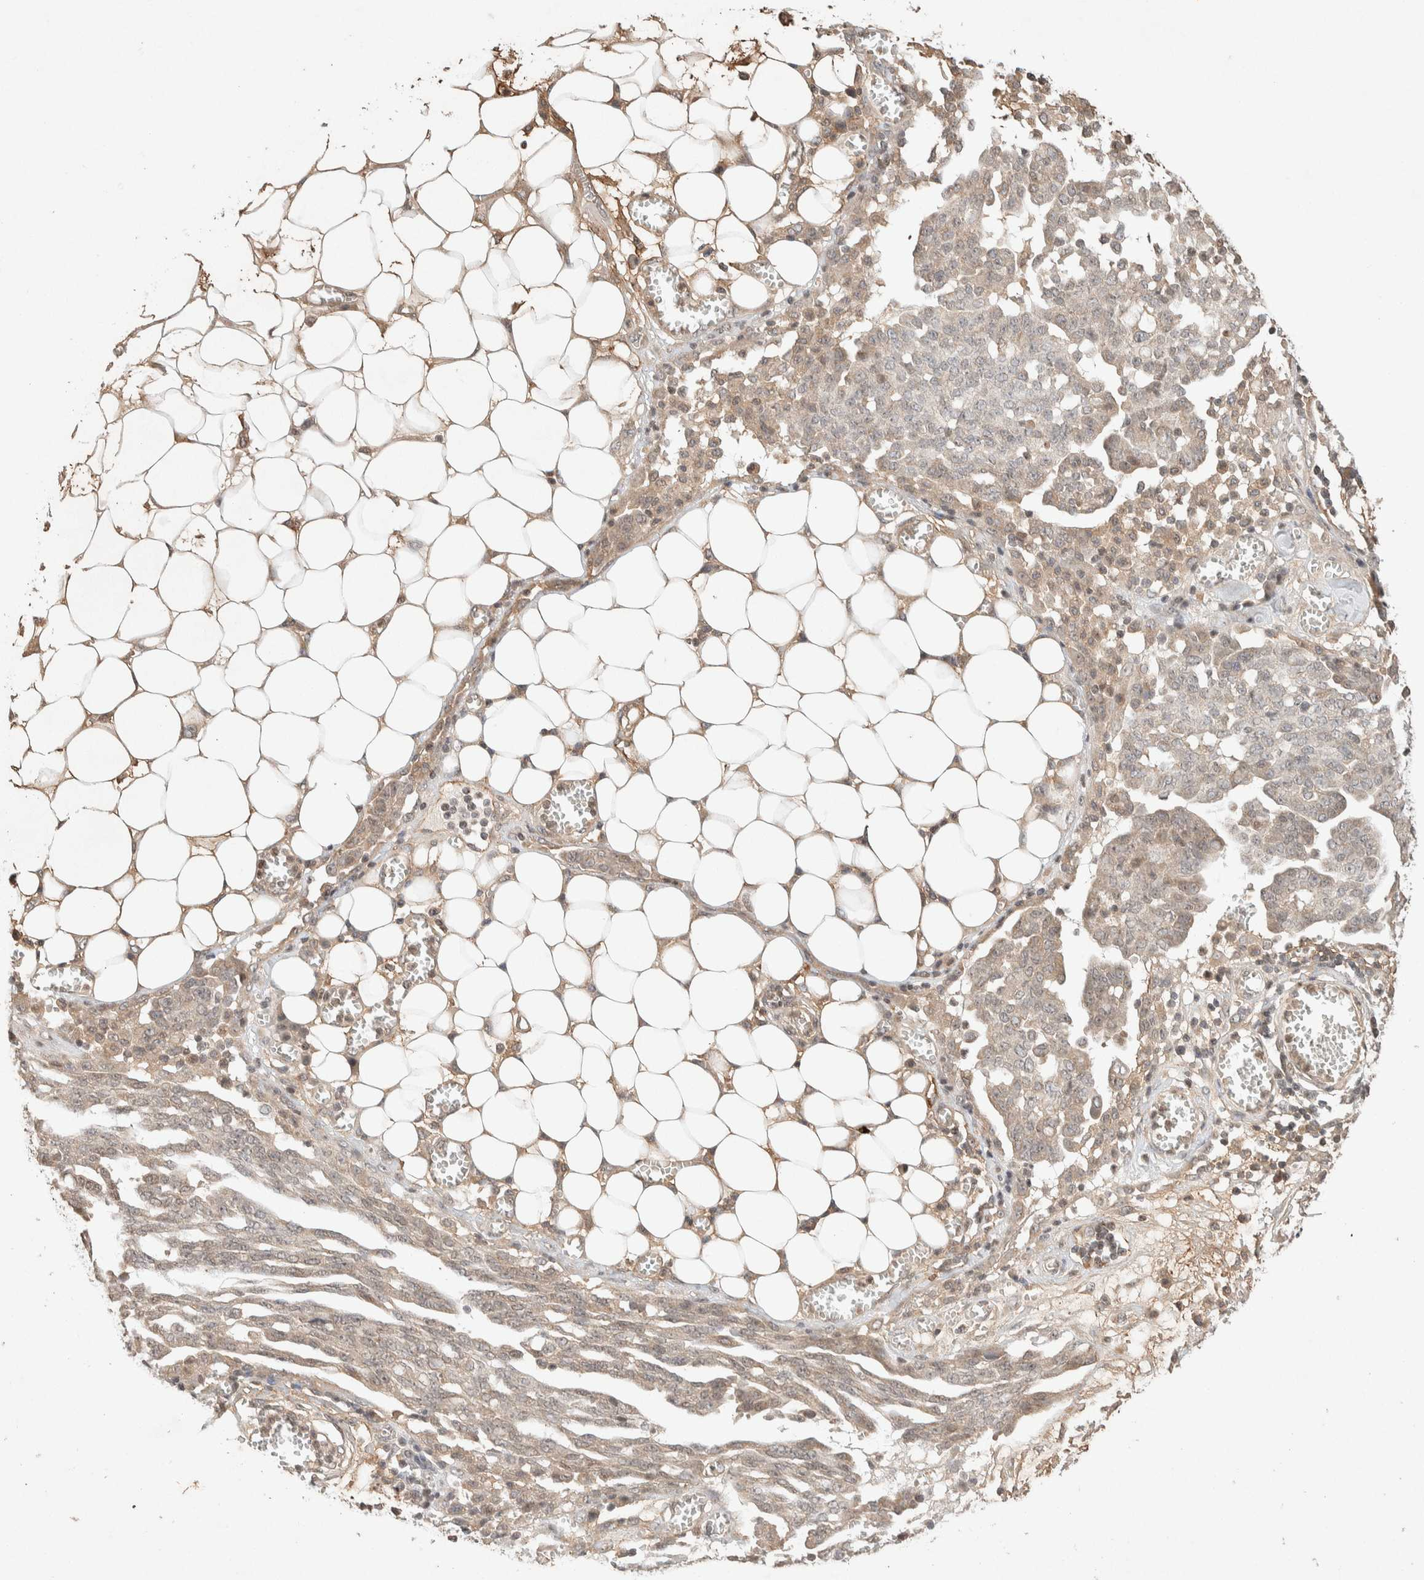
{"staining": {"intensity": "weak", "quantity": "<25%", "location": "cytoplasmic/membranous,nuclear"}, "tissue": "ovarian cancer", "cell_type": "Tumor cells", "image_type": "cancer", "snomed": [{"axis": "morphology", "description": "Cystadenocarcinoma, serous, NOS"}, {"axis": "topography", "description": "Soft tissue"}, {"axis": "topography", "description": "Ovary"}], "caption": "Ovarian cancer (serous cystadenocarcinoma) was stained to show a protein in brown. There is no significant expression in tumor cells.", "gene": "THRA", "patient": {"sex": "female", "age": 57}}